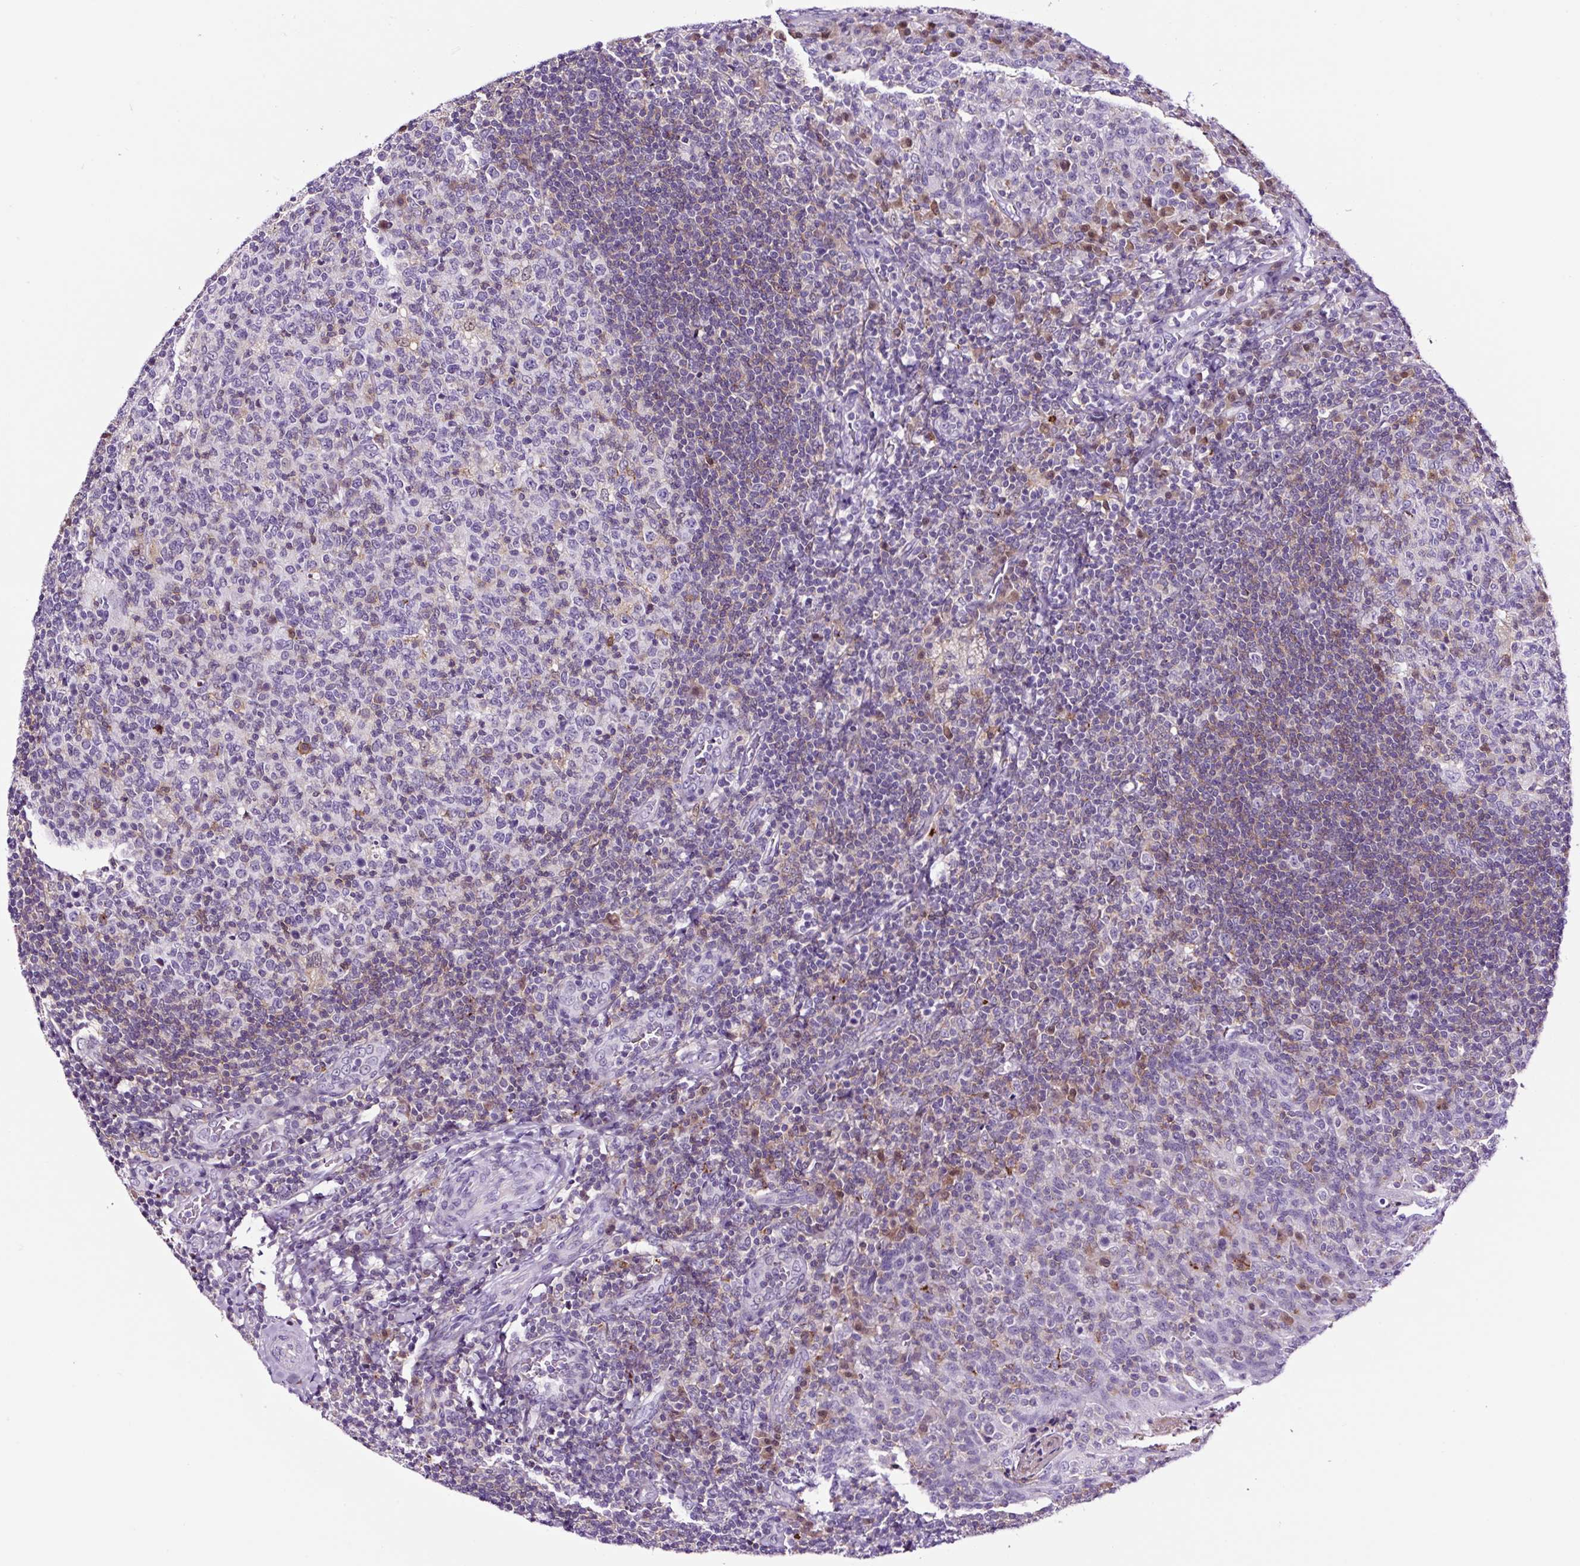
{"staining": {"intensity": "negative", "quantity": "none", "location": "none"}, "tissue": "tonsil", "cell_type": "Germinal center cells", "image_type": "normal", "snomed": [{"axis": "morphology", "description": "Normal tissue, NOS"}, {"axis": "topography", "description": "Tonsil"}], "caption": "DAB immunohistochemical staining of unremarkable human tonsil displays no significant positivity in germinal center cells.", "gene": "TAFA3", "patient": {"sex": "female", "age": 10}}